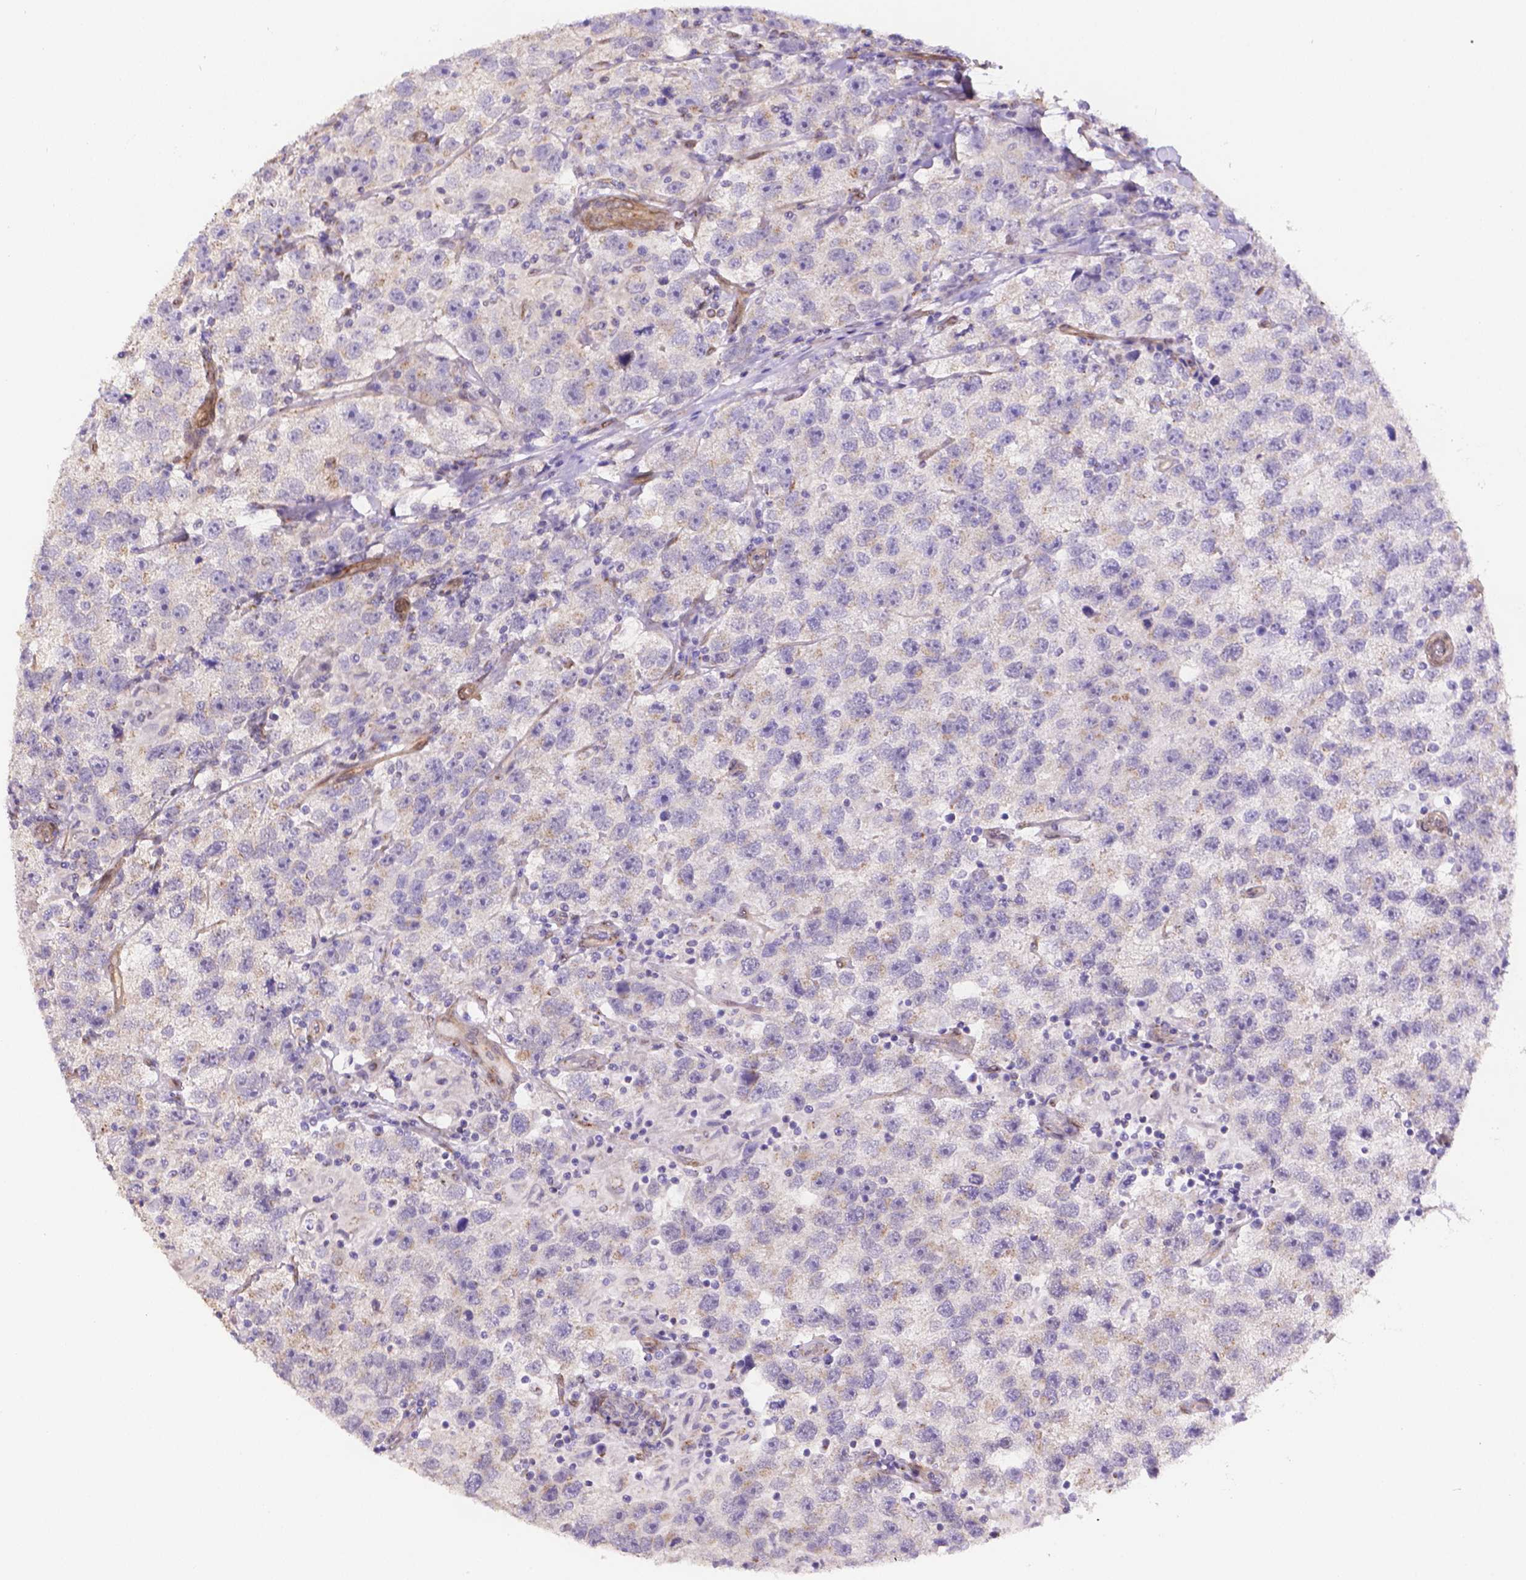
{"staining": {"intensity": "weak", "quantity": "25%-75%", "location": "cytoplasmic/membranous"}, "tissue": "testis cancer", "cell_type": "Tumor cells", "image_type": "cancer", "snomed": [{"axis": "morphology", "description": "Seminoma, NOS"}, {"axis": "topography", "description": "Testis"}], "caption": "This image displays IHC staining of human testis cancer (seminoma), with low weak cytoplasmic/membranous positivity in approximately 25%-75% of tumor cells.", "gene": "YAP1", "patient": {"sex": "male", "age": 26}}